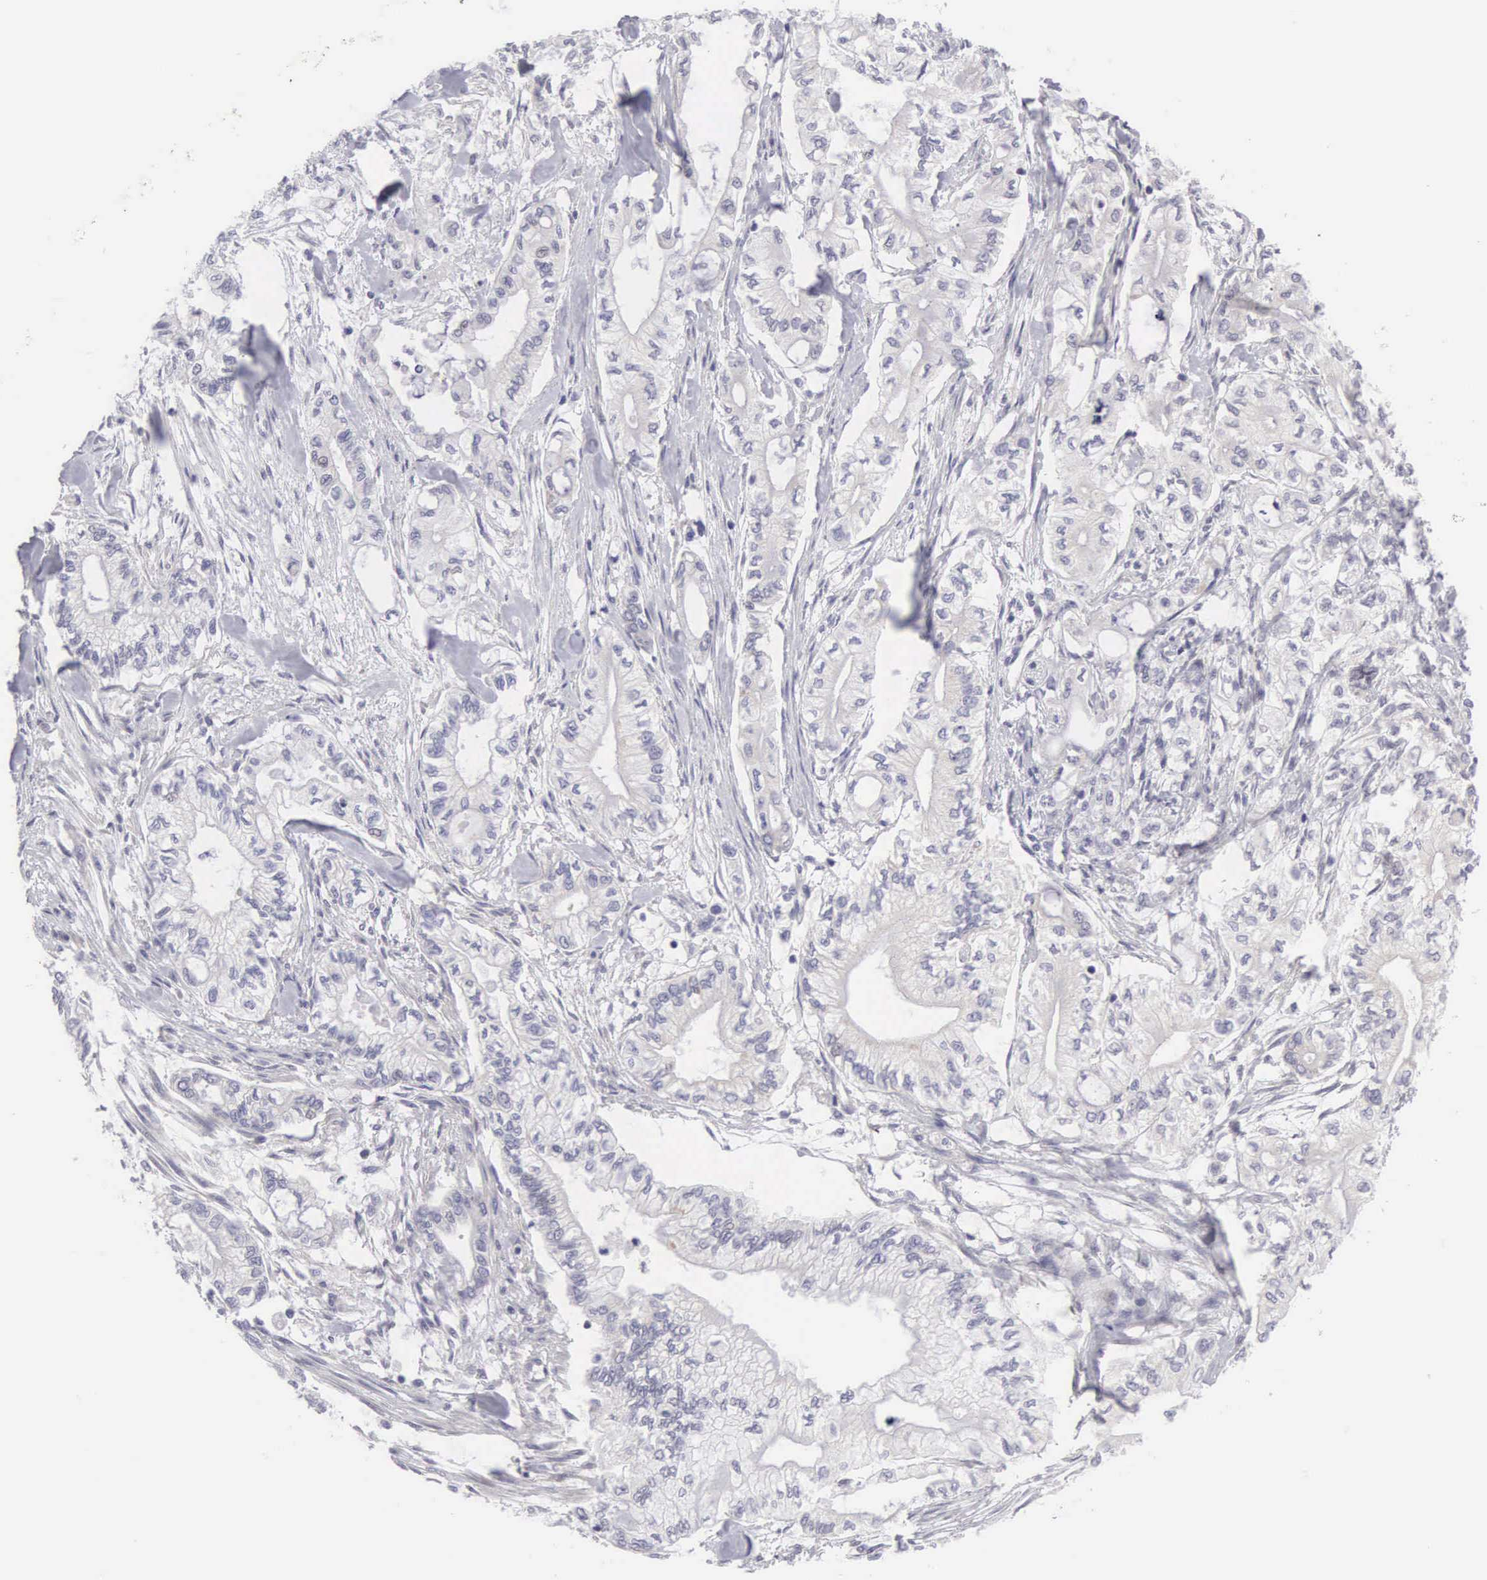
{"staining": {"intensity": "negative", "quantity": "none", "location": "none"}, "tissue": "pancreatic cancer", "cell_type": "Tumor cells", "image_type": "cancer", "snomed": [{"axis": "morphology", "description": "Adenocarcinoma, NOS"}, {"axis": "topography", "description": "Pancreas"}], "caption": "Micrograph shows no significant protein positivity in tumor cells of pancreatic adenocarcinoma.", "gene": "SOX11", "patient": {"sex": "male", "age": 79}}